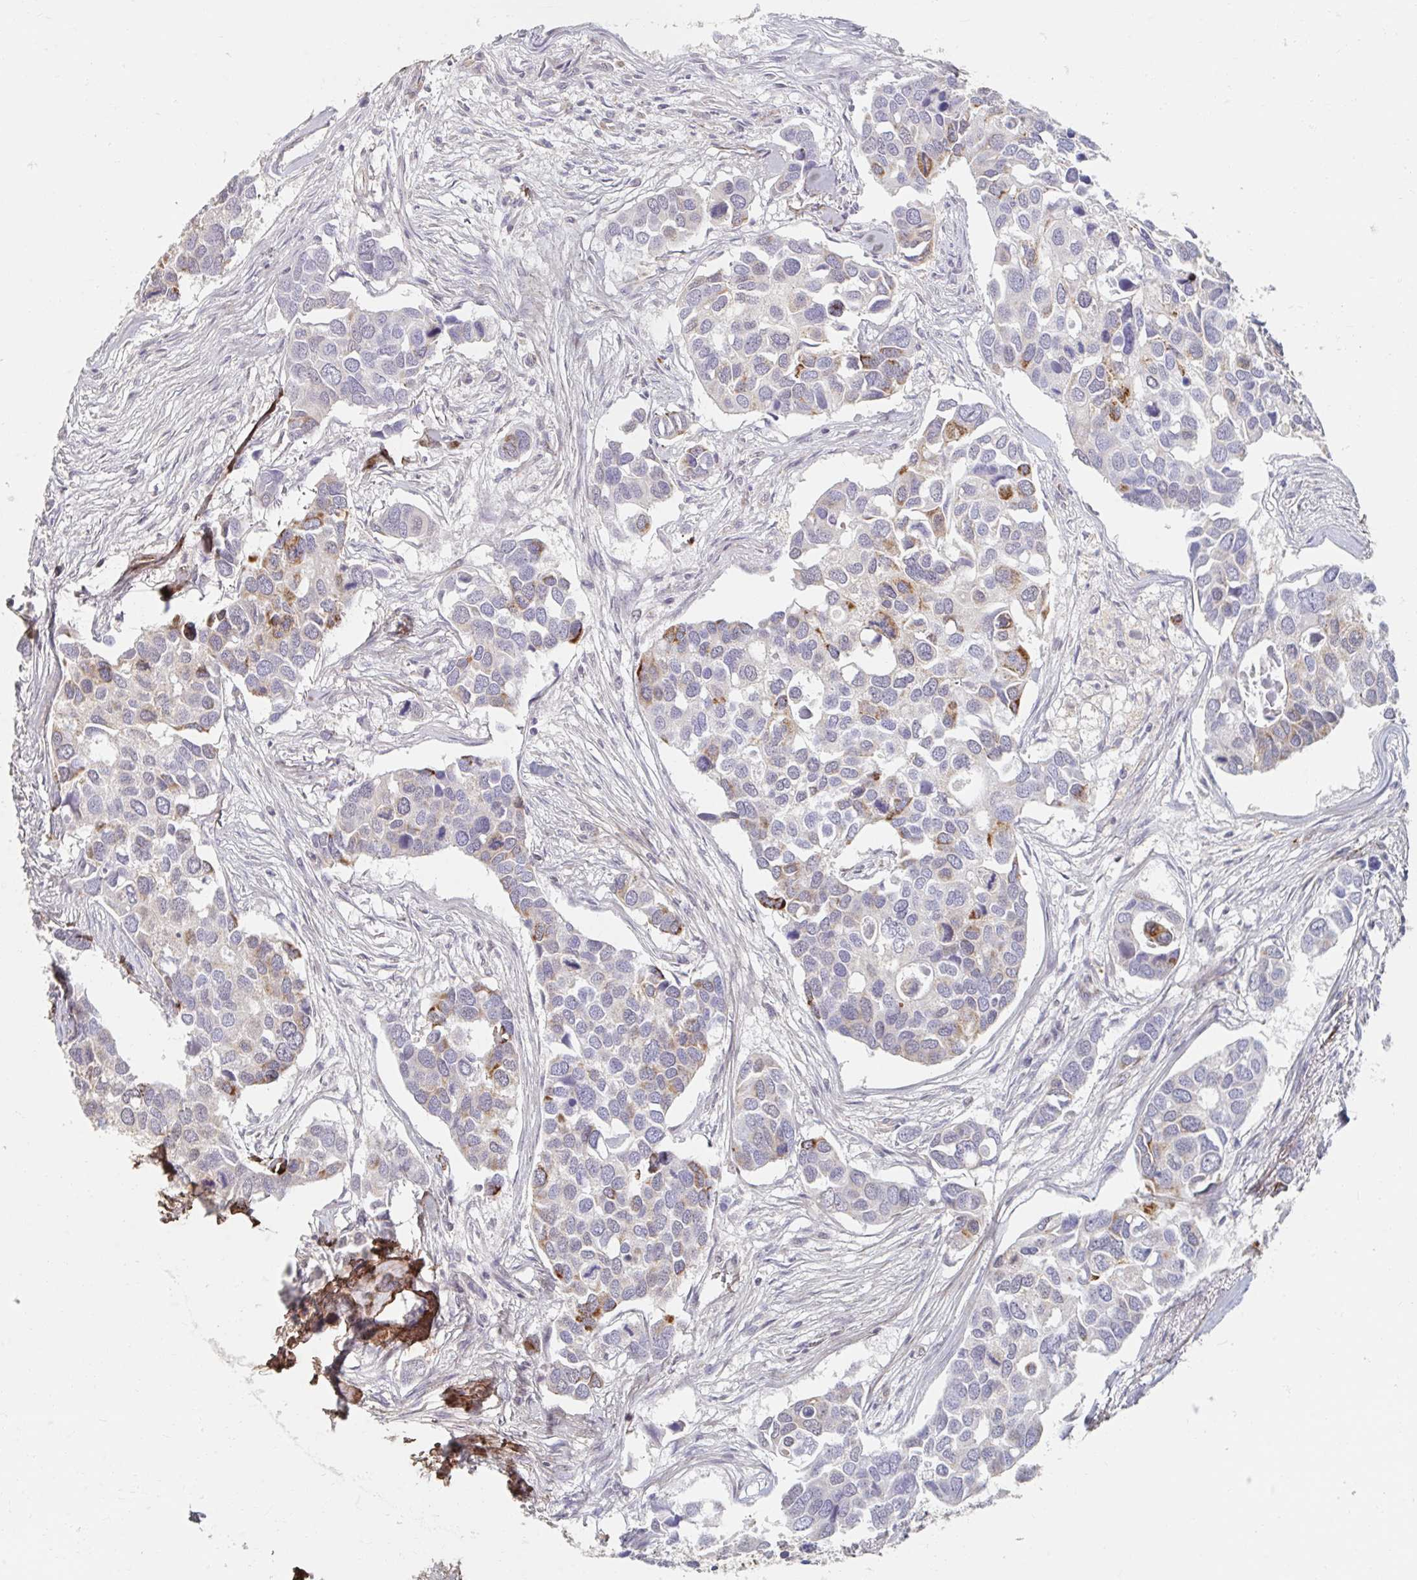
{"staining": {"intensity": "moderate", "quantity": "<25%", "location": "cytoplasmic/membranous"}, "tissue": "breast cancer", "cell_type": "Tumor cells", "image_type": "cancer", "snomed": [{"axis": "morphology", "description": "Duct carcinoma"}, {"axis": "topography", "description": "Breast"}], "caption": "Immunohistochemistry (IHC) micrograph of neoplastic tissue: human intraductal carcinoma (breast) stained using IHC exhibits low levels of moderate protein expression localized specifically in the cytoplasmic/membranous of tumor cells, appearing as a cytoplasmic/membranous brown color.", "gene": "MAVS", "patient": {"sex": "female", "age": 83}}